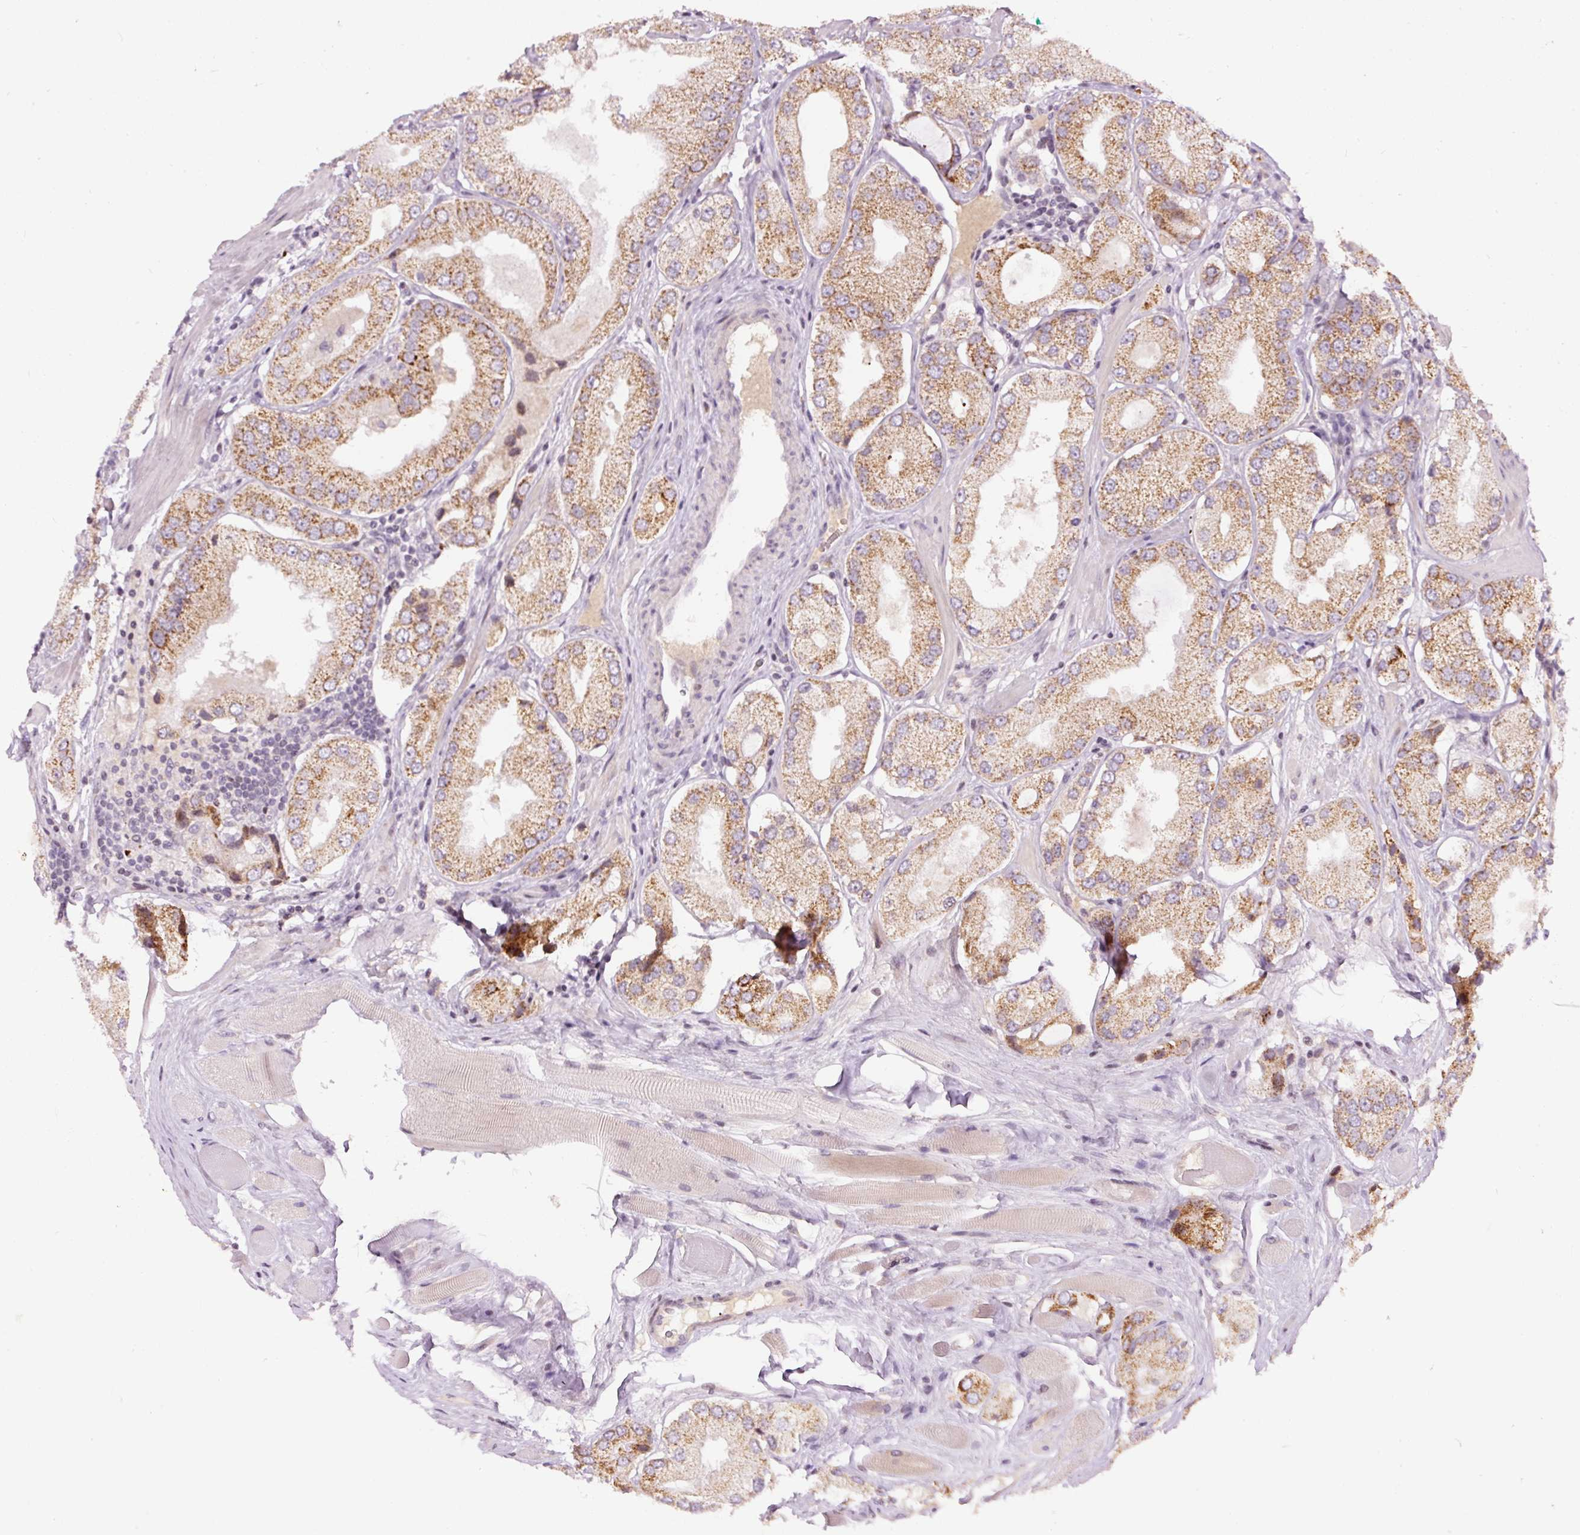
{"staining": {"intensity": "moderate", "quantity": ">75%", "location": "cytoplasmic/membranous"}, "tissue": "prostate cancer", "cell_type": "Tumor cells", "image_type": "cancer", "snomed": [{"axis": "morphology", "description": "Adenocarcinoma, Low grade"}, {"axis": "topography", "description": "Prostate"}], "caption": "High-power microscopy captured an immunohistochemistry image of prostate cancer, revealing moderate cytoplasmic/membranous positivity in about >75% of tumor cells.", "gene": "ABHD11", "patient": {"sex": "male", "age": 42}}